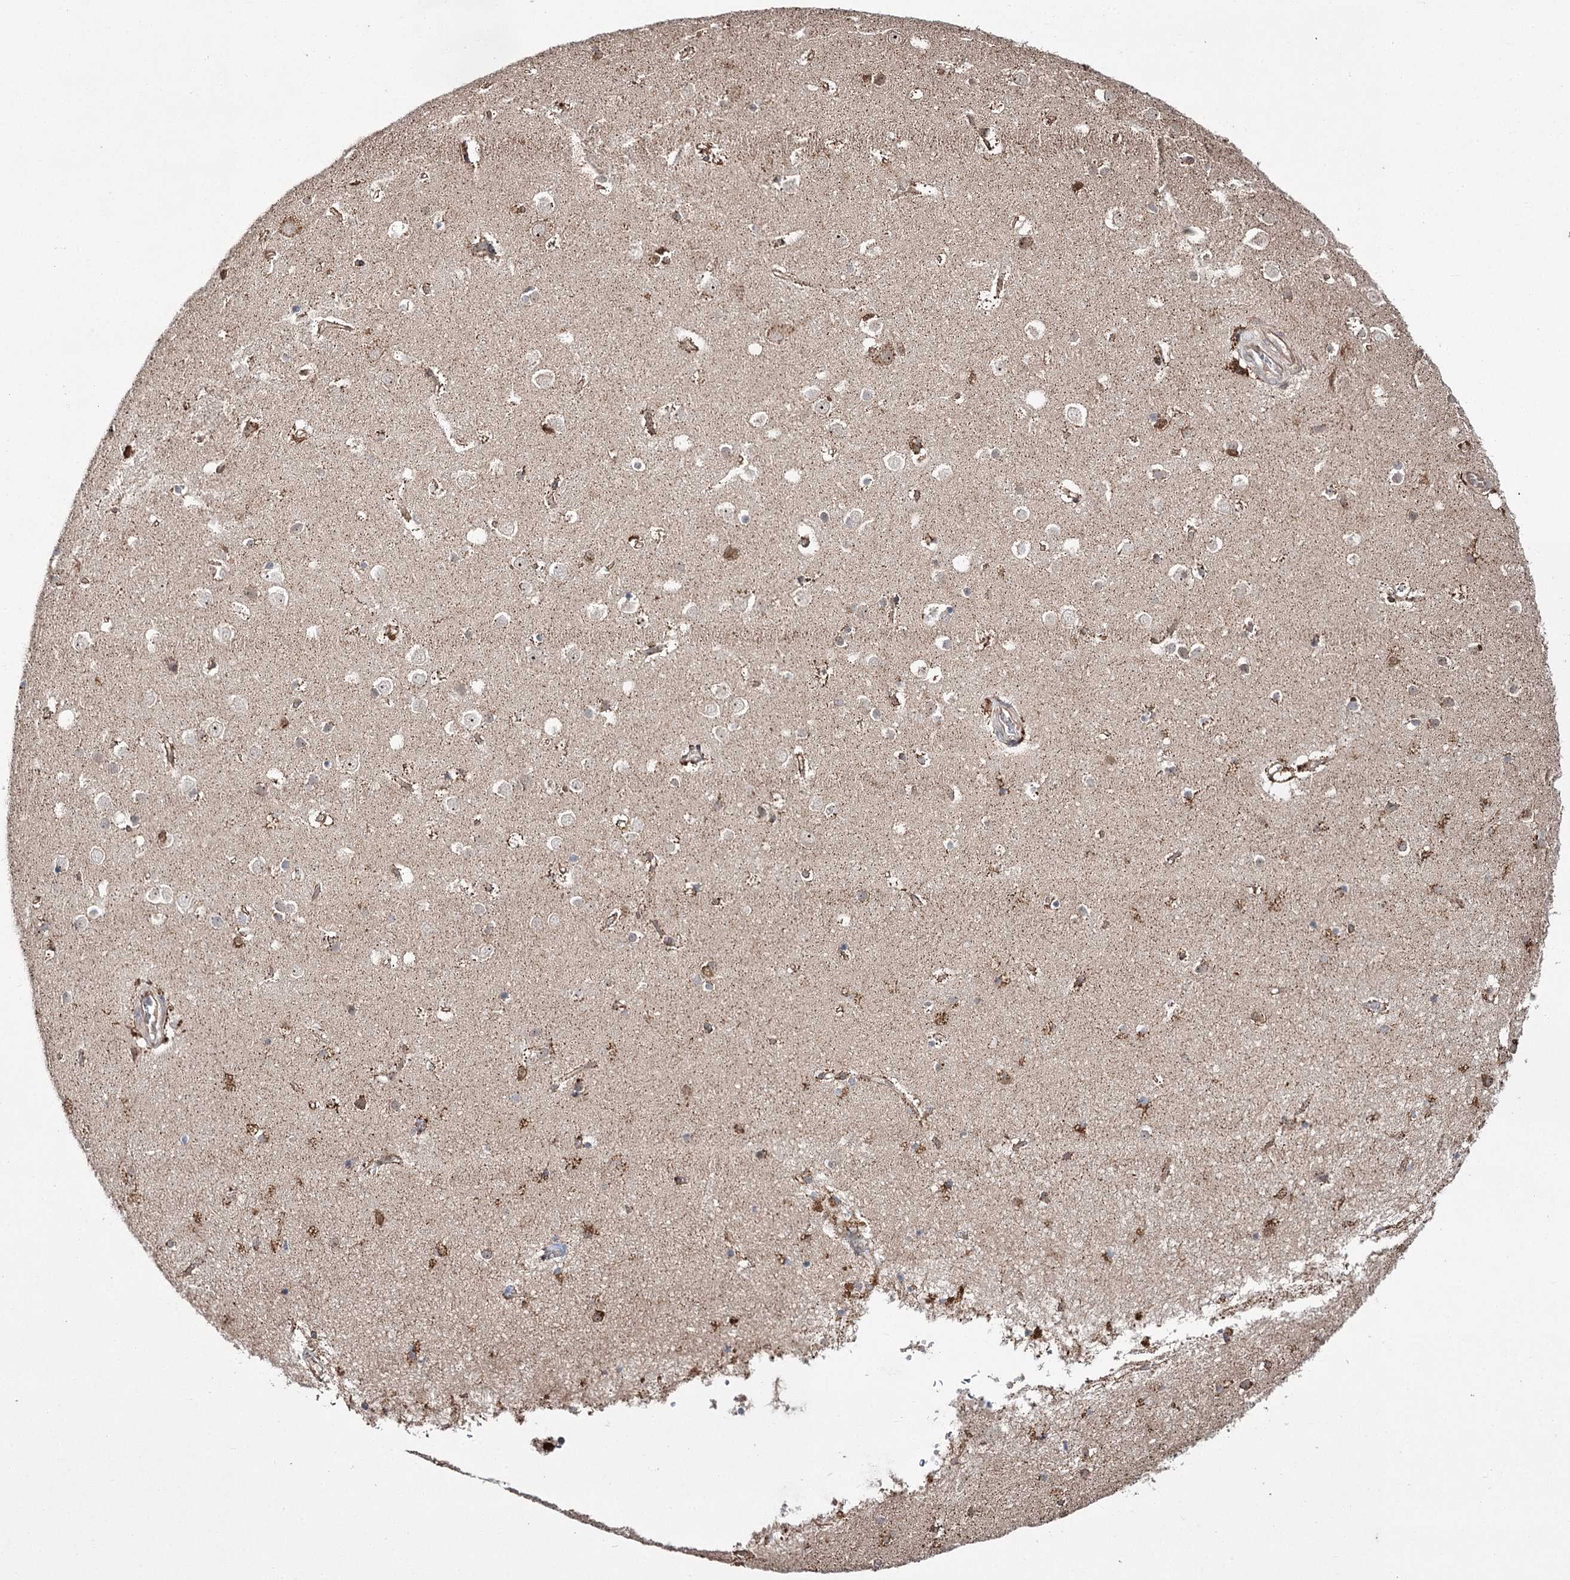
{"staining": {"intensity": "weak", "quantity": "25%-75%", "location": "cytoplasmic/membranous"}, "tissue": "cerebral cortex", "cell_type": "Endothelial cells", "image_type": "normal", "snomed": [{"axis": "morphology", "description": "Normal tissue, NOS"}, {"axis": "topography", "description": "Cerebral cortex"}], "caption": "This is a histology image of IHC staining of benign cerebral cortex, which shows weak positivity in the cytoplasmic/membranous of endothelial cells.", "gene": "FANCL", "patient": {"sex": "male", "age": 54}}